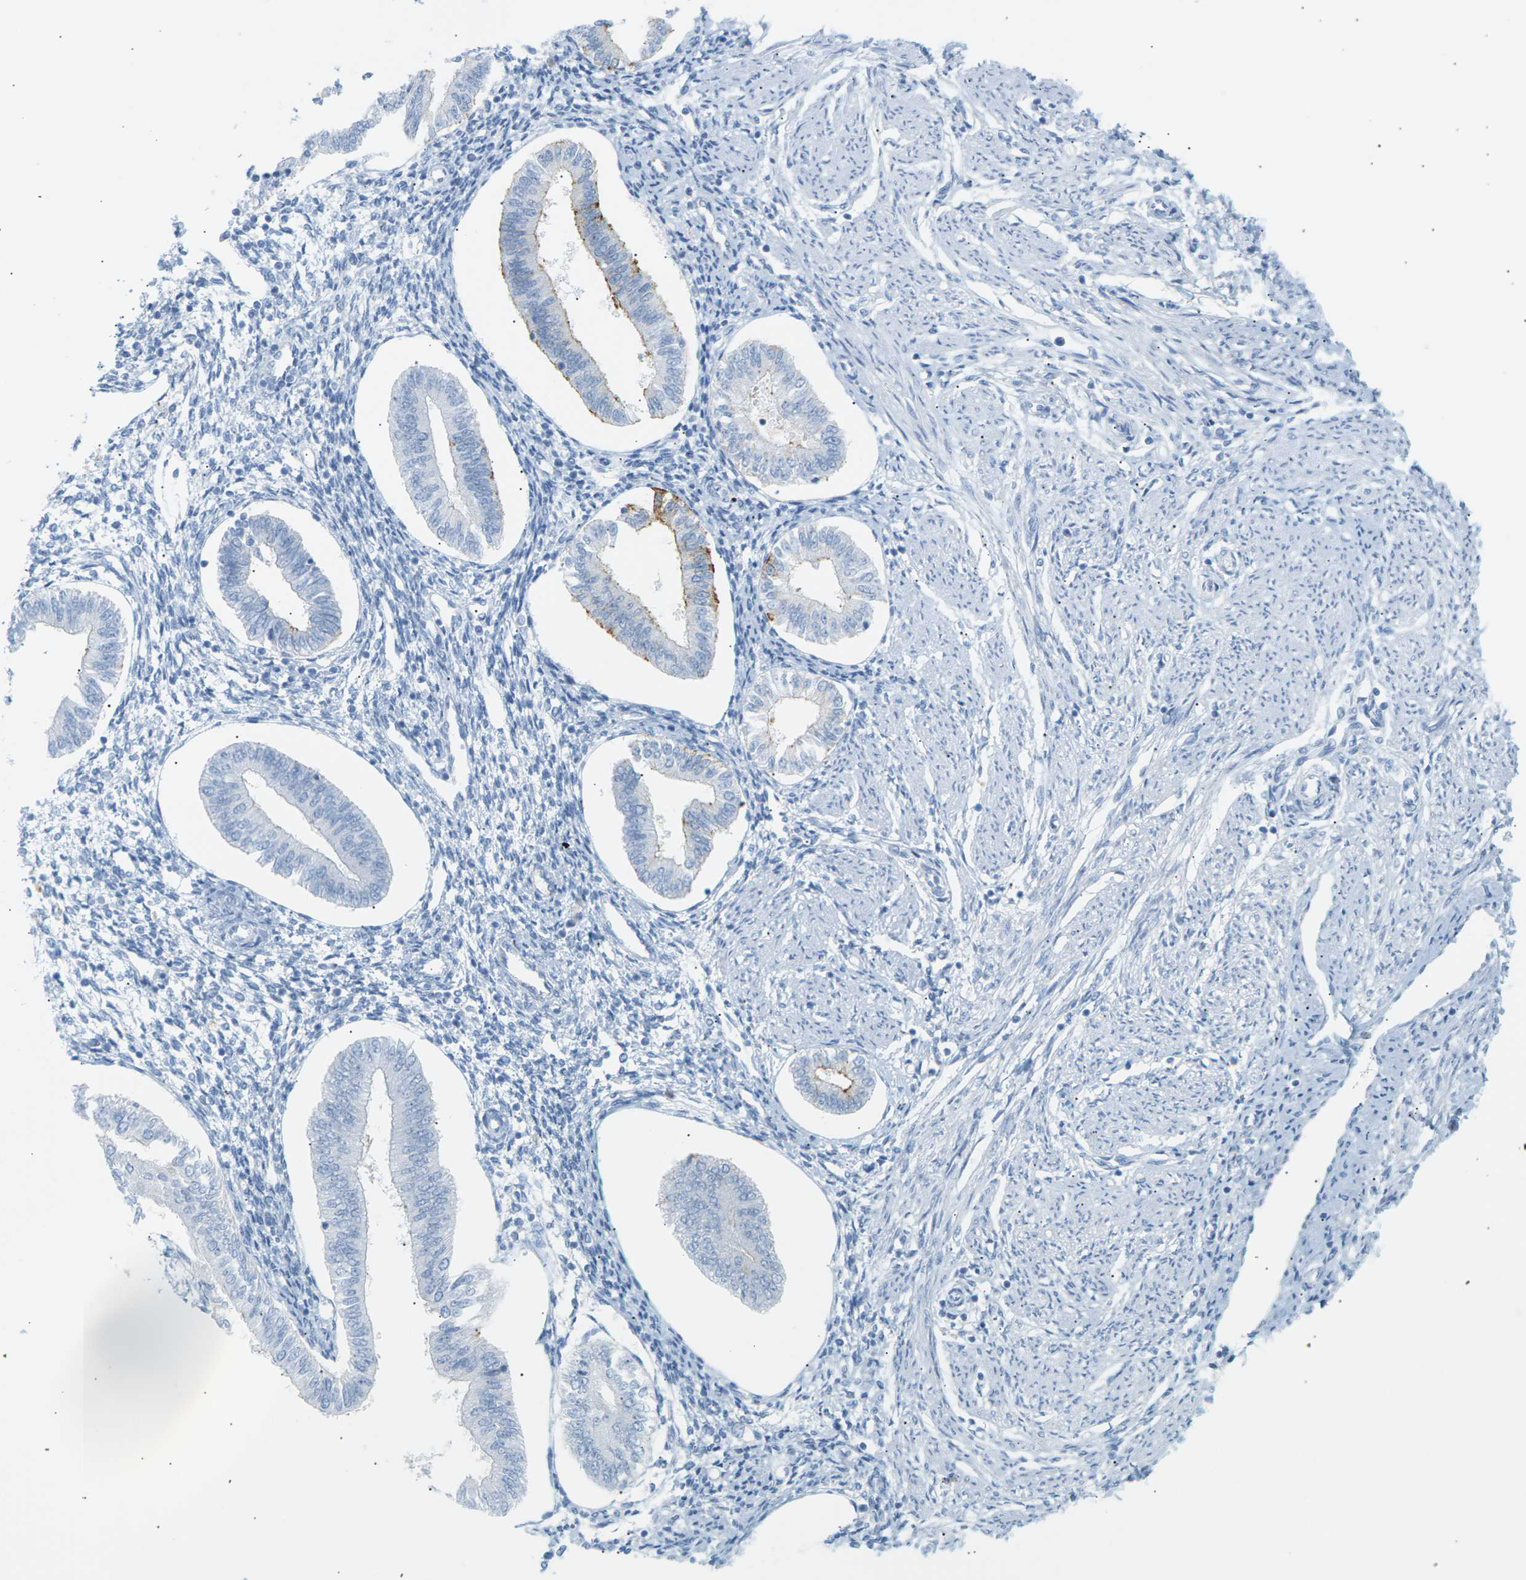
{"staining": {"intensity": "negative", "quantity": "none", "location": "none"}, "tissue": "endometrium", "cell_type": "Cells in endometrial stroma", "image_type": "normal", "snomed": [{"axis": "morphology", "description": "Normal tissue, NOS"}, {"axis": "topography", "description": "Endometrium"}], "caption": "Cells in endometrial stroma are negative for brown protein staining in normal endometrium.", "gene": "CLU", "patient": {"sex": "female", "age": 50}}